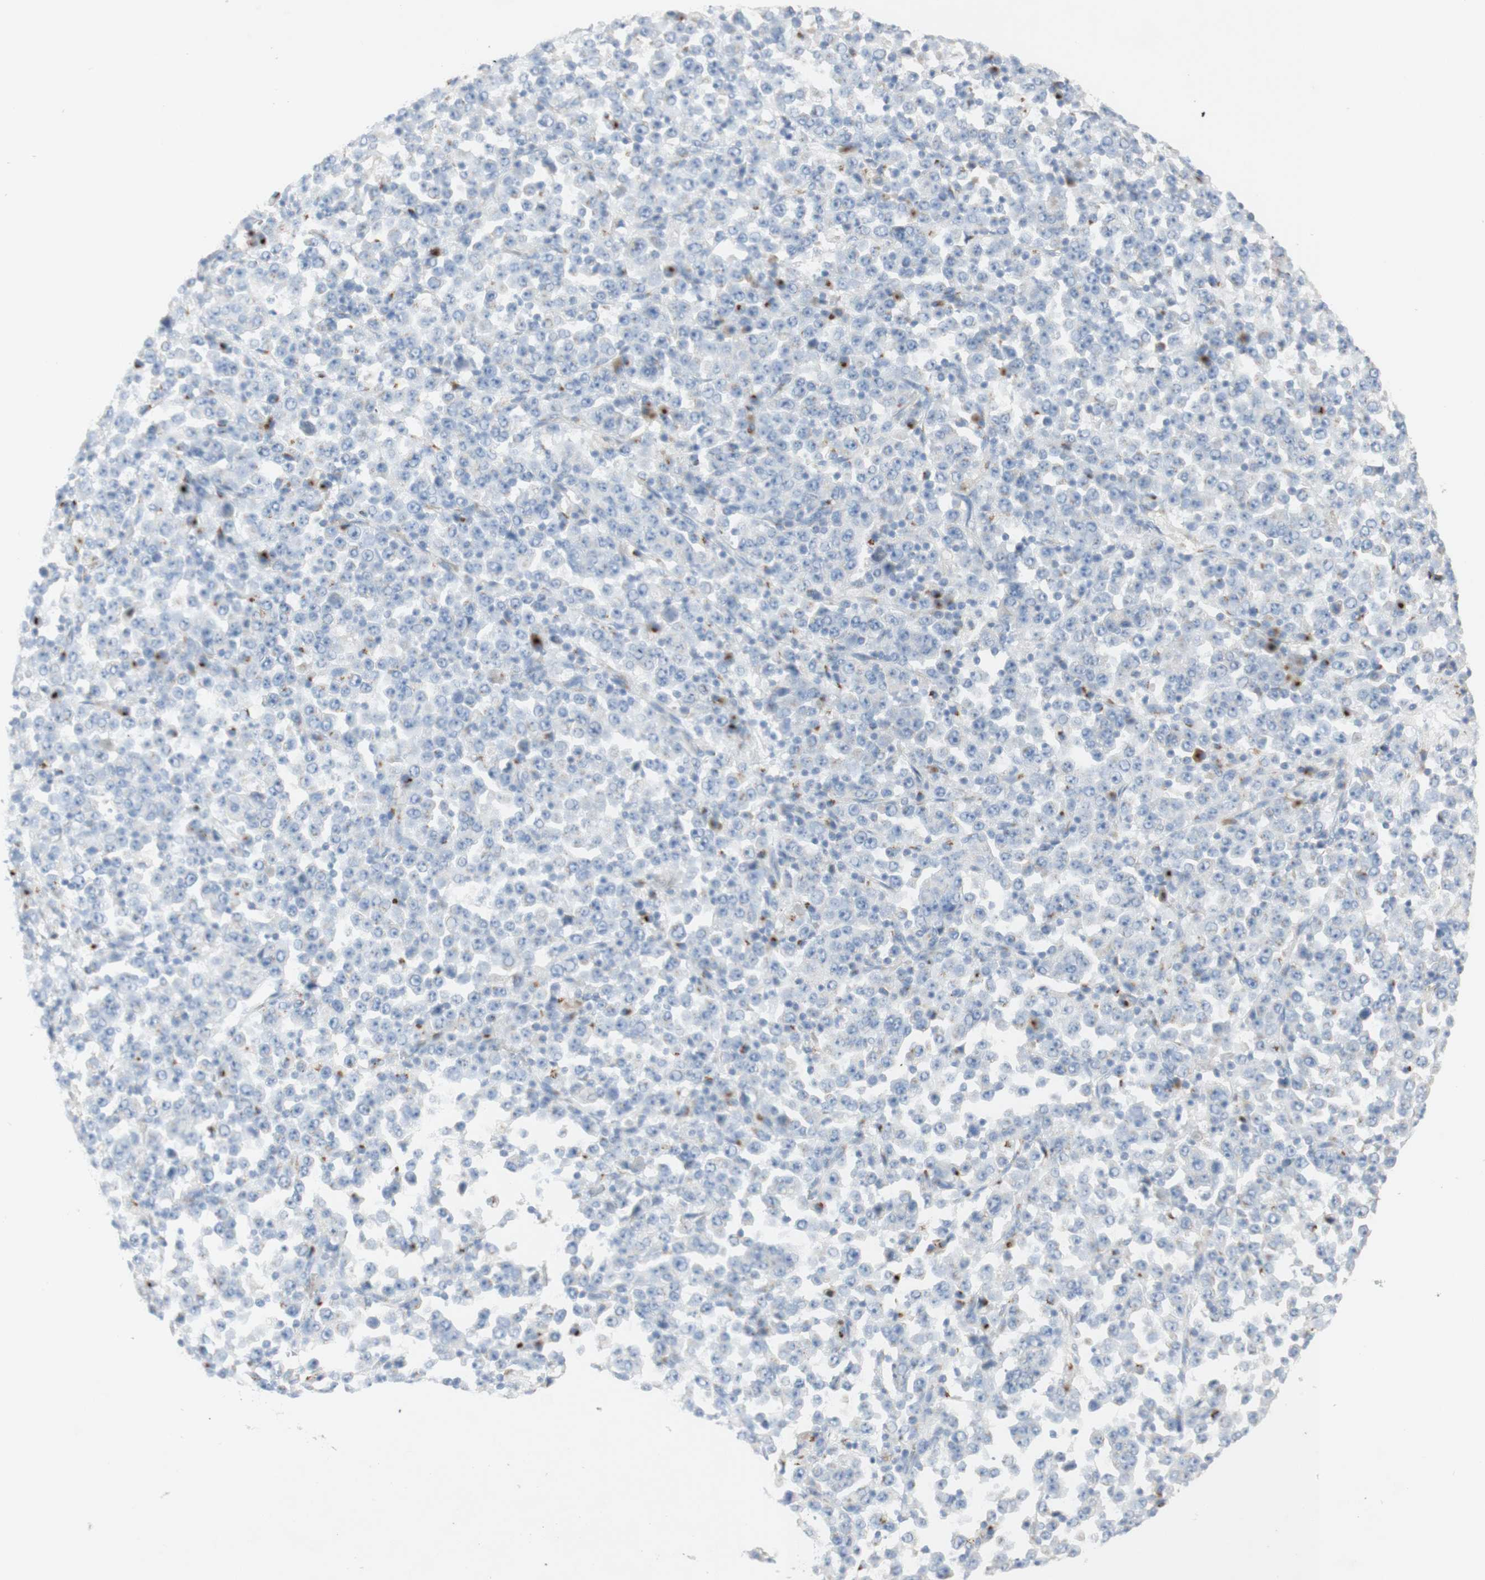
{"staining": {"intensity": "negative", "quantity": "none", "location": "none"}, "tissue": "stomach cancer", "cell_type": "Tumor cells", "image_type": "cancer", "snomed": [{"axis": "morphology", "description": "Normal tissue, NOS"}, {"axis": "morphology", "description": "Adenocarcinoma, NOS"}, {"axis": "topography", "description": "Stomach, upper"}, {"axis": "topography", "description": "Stomach"}], "caption": "This is an immunohistochemistry (IHC) histopathology image of stomach cancer (adenocarcinoma). There is no staining in tumor cells.", "gene": "MANEA", "patient": {"sex": "male", "age": 59}}